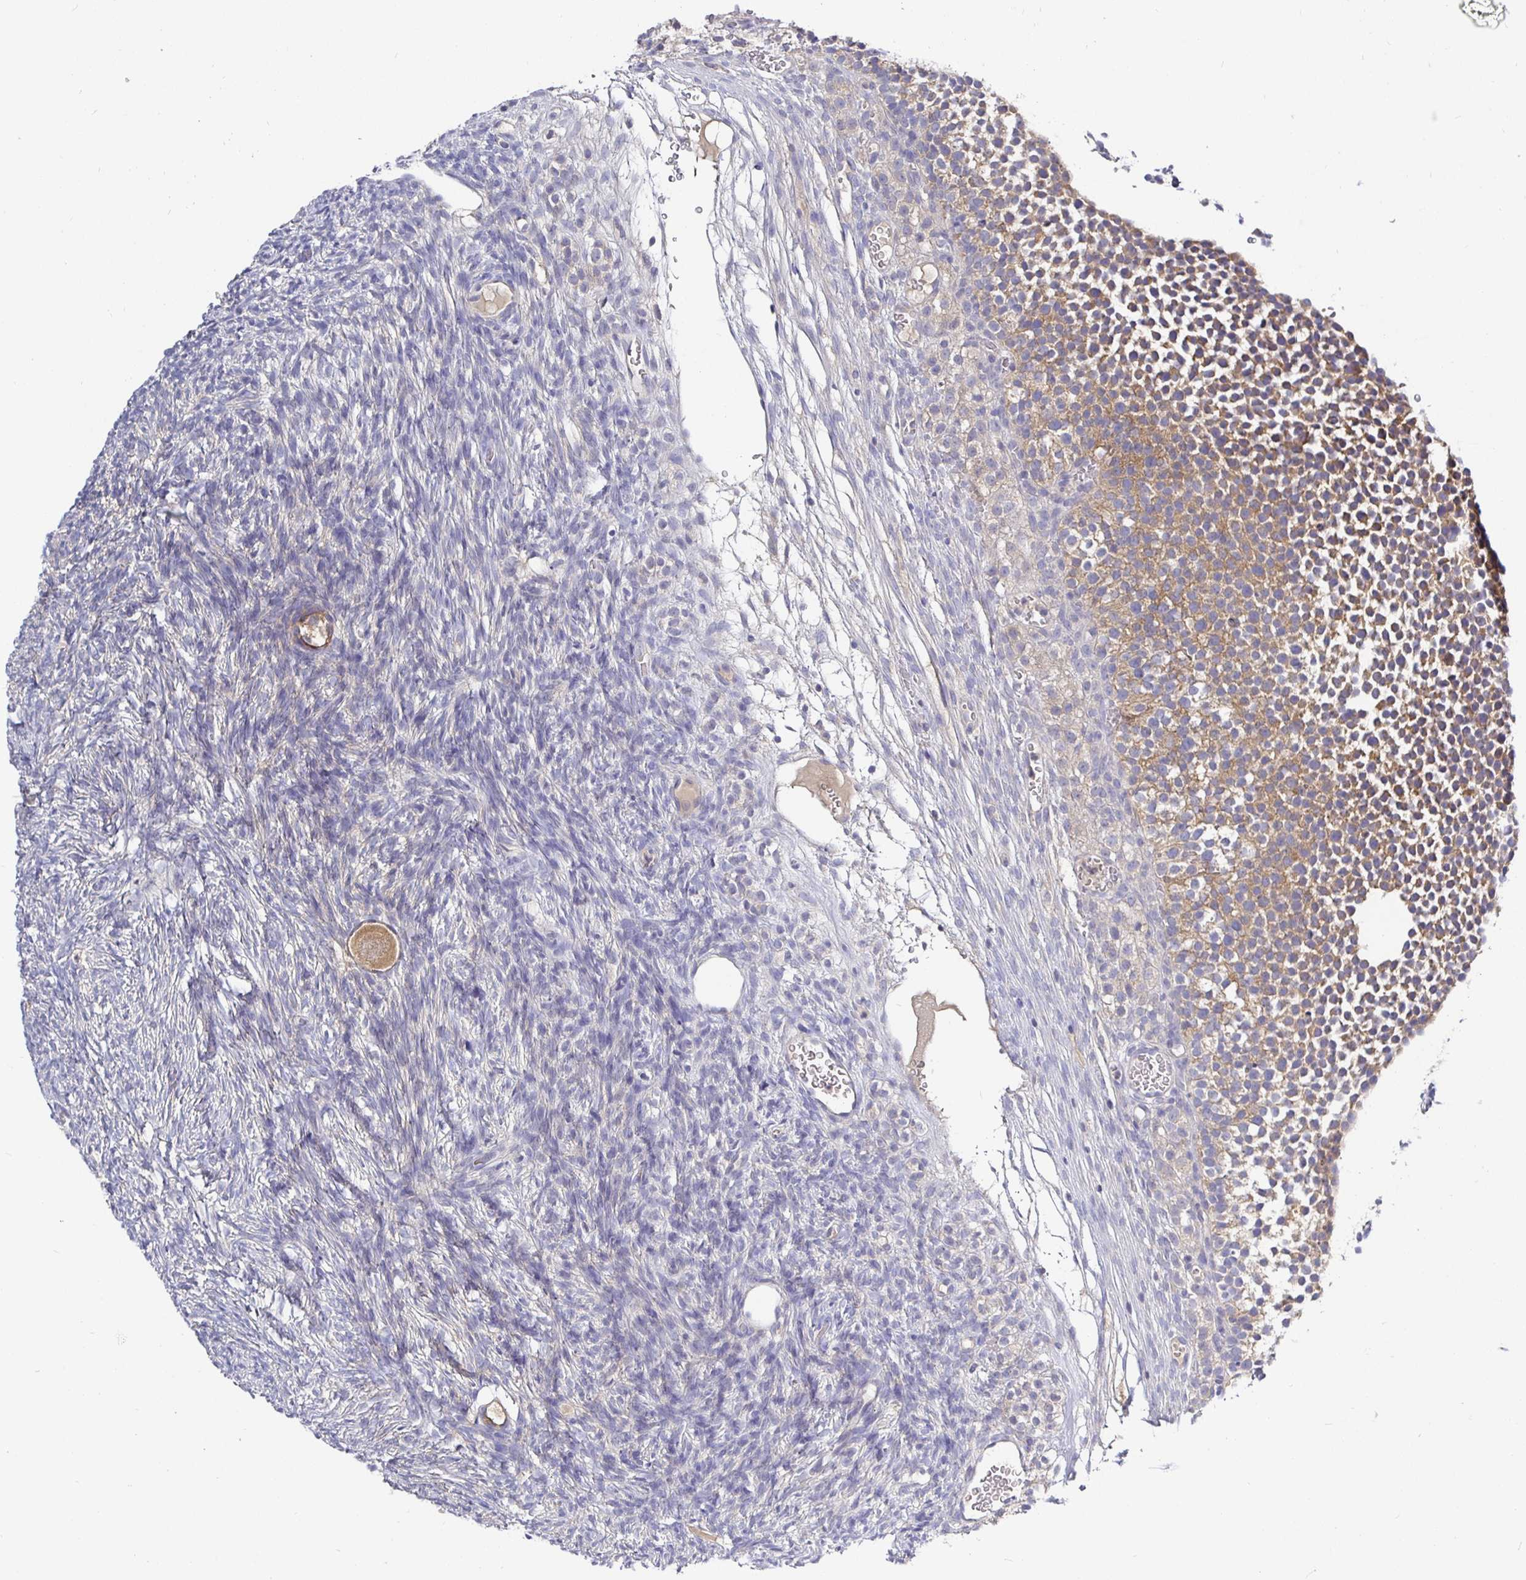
{"staining": {"intensity": "moderate", "quantity": ">75%", "location": "cytoplasmic/membranous"}, "tissue": "ovary", "cell_type": "Follicle cells", "image_type": "normal", "snomed": [{"axis": "morphology", "description": "Normal tissue, NOS"}, {"axis": "topography", "description": "Ovary"}], "caption": "Moderate cytoplasmic/membranous expression is identified in approximately >75% of follicle cells in benign ovary. (Stains: DAB in brown, nuclei in blue, Microscopy: brightfield microscopy at high magnification).", "gene": "KIF21A", "patient": {"sex": "female", "age": 34}}